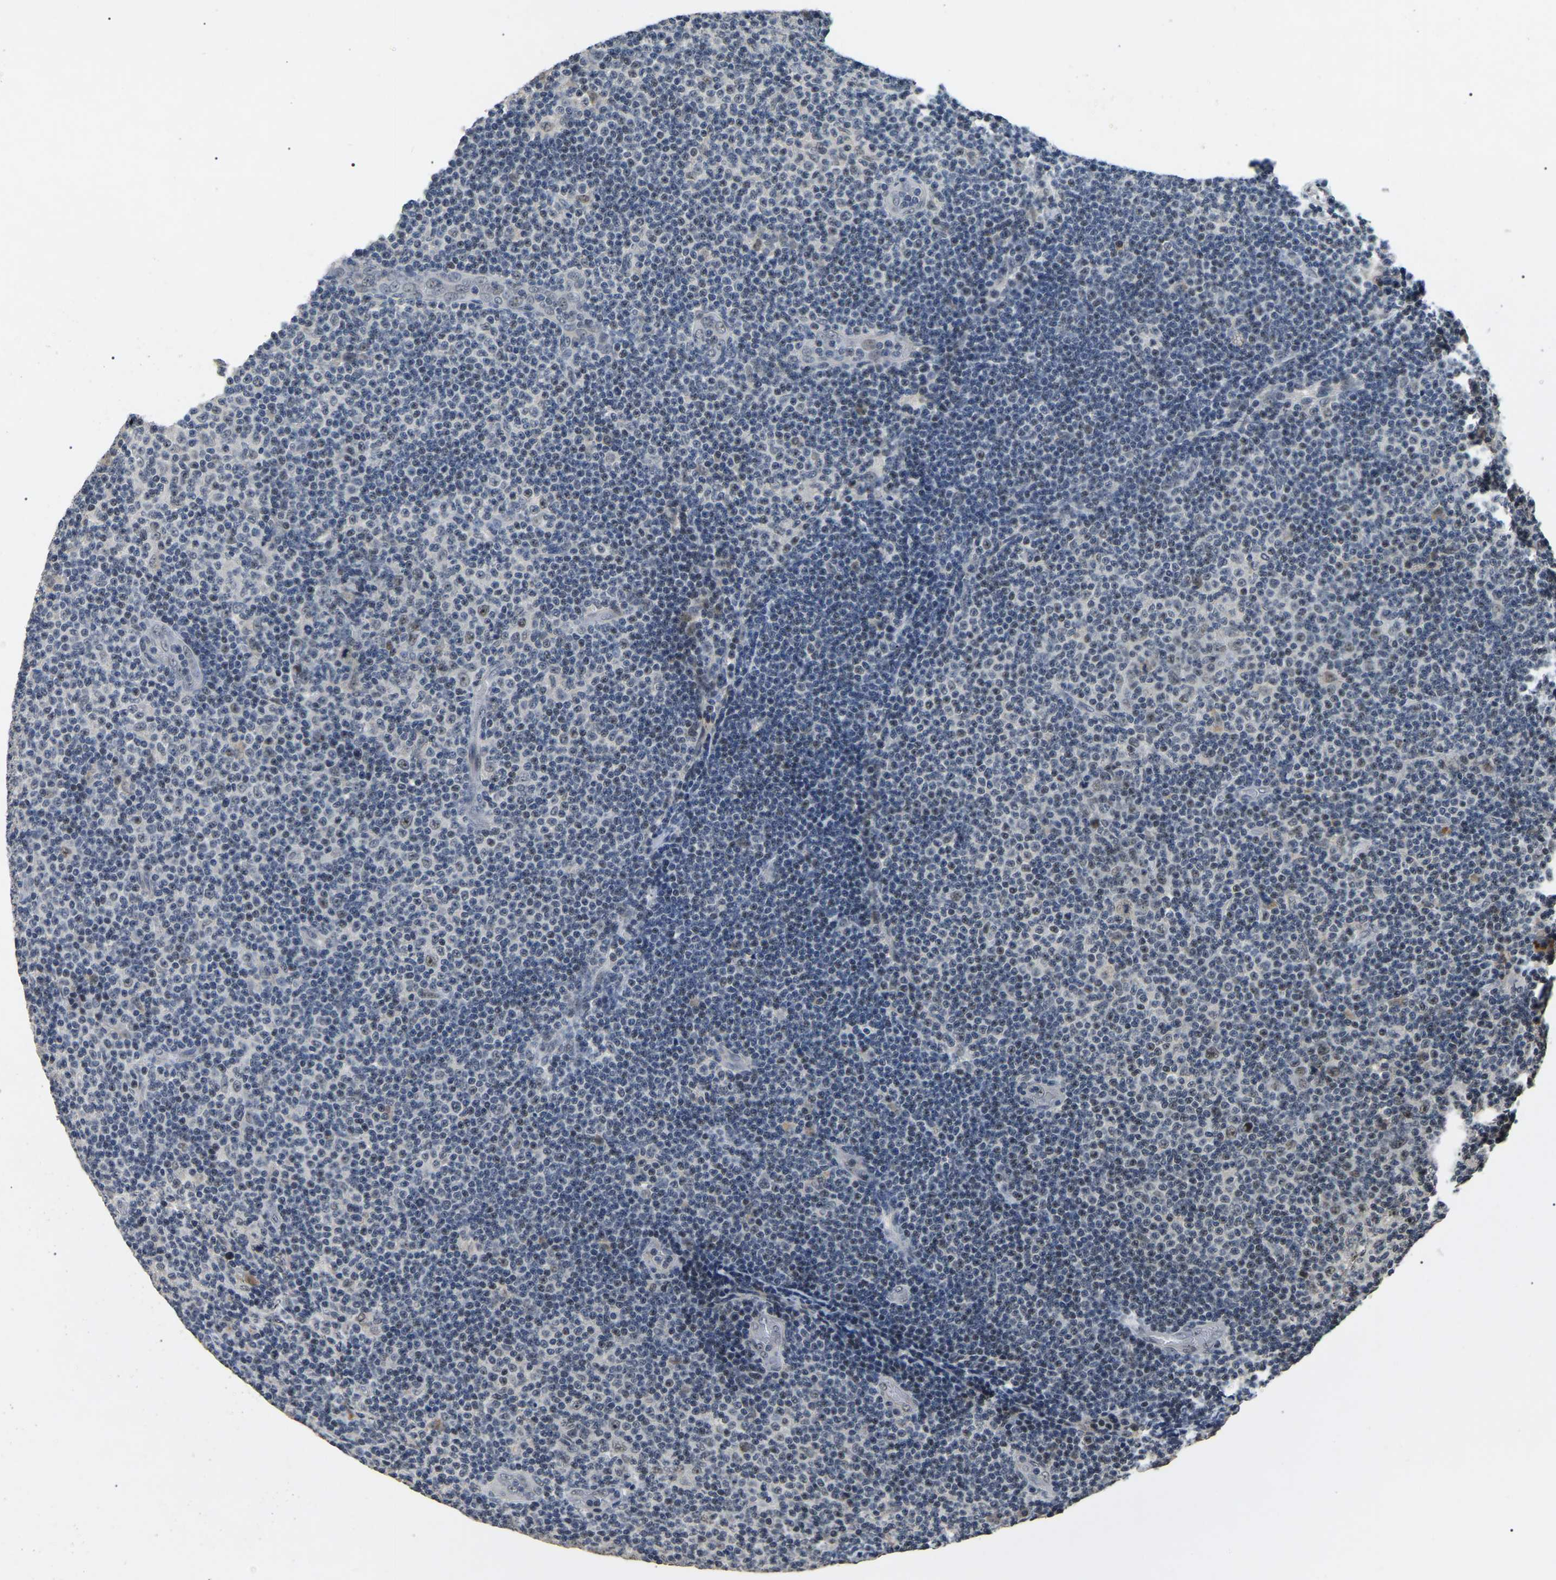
{"staining": {"intensity": "weak", "quantity": "<25%", "location": "nuclear"}, "tissue": "lymphoma", "cell_type": "Tumor cells", "image_type": "cancer", "snomed": [{"axis": "morphology", "description": "Malignant lymphoma, non-Hodgkin's type, Low grade"}, {"axis": "topography", "description": "Lymph node"}], "caption": "Human lymphoma stained for a protein using IHC displays no staining in tumor cells.", "gene": "PPM1E", "patient": {"sex": "male", "age": 83}}